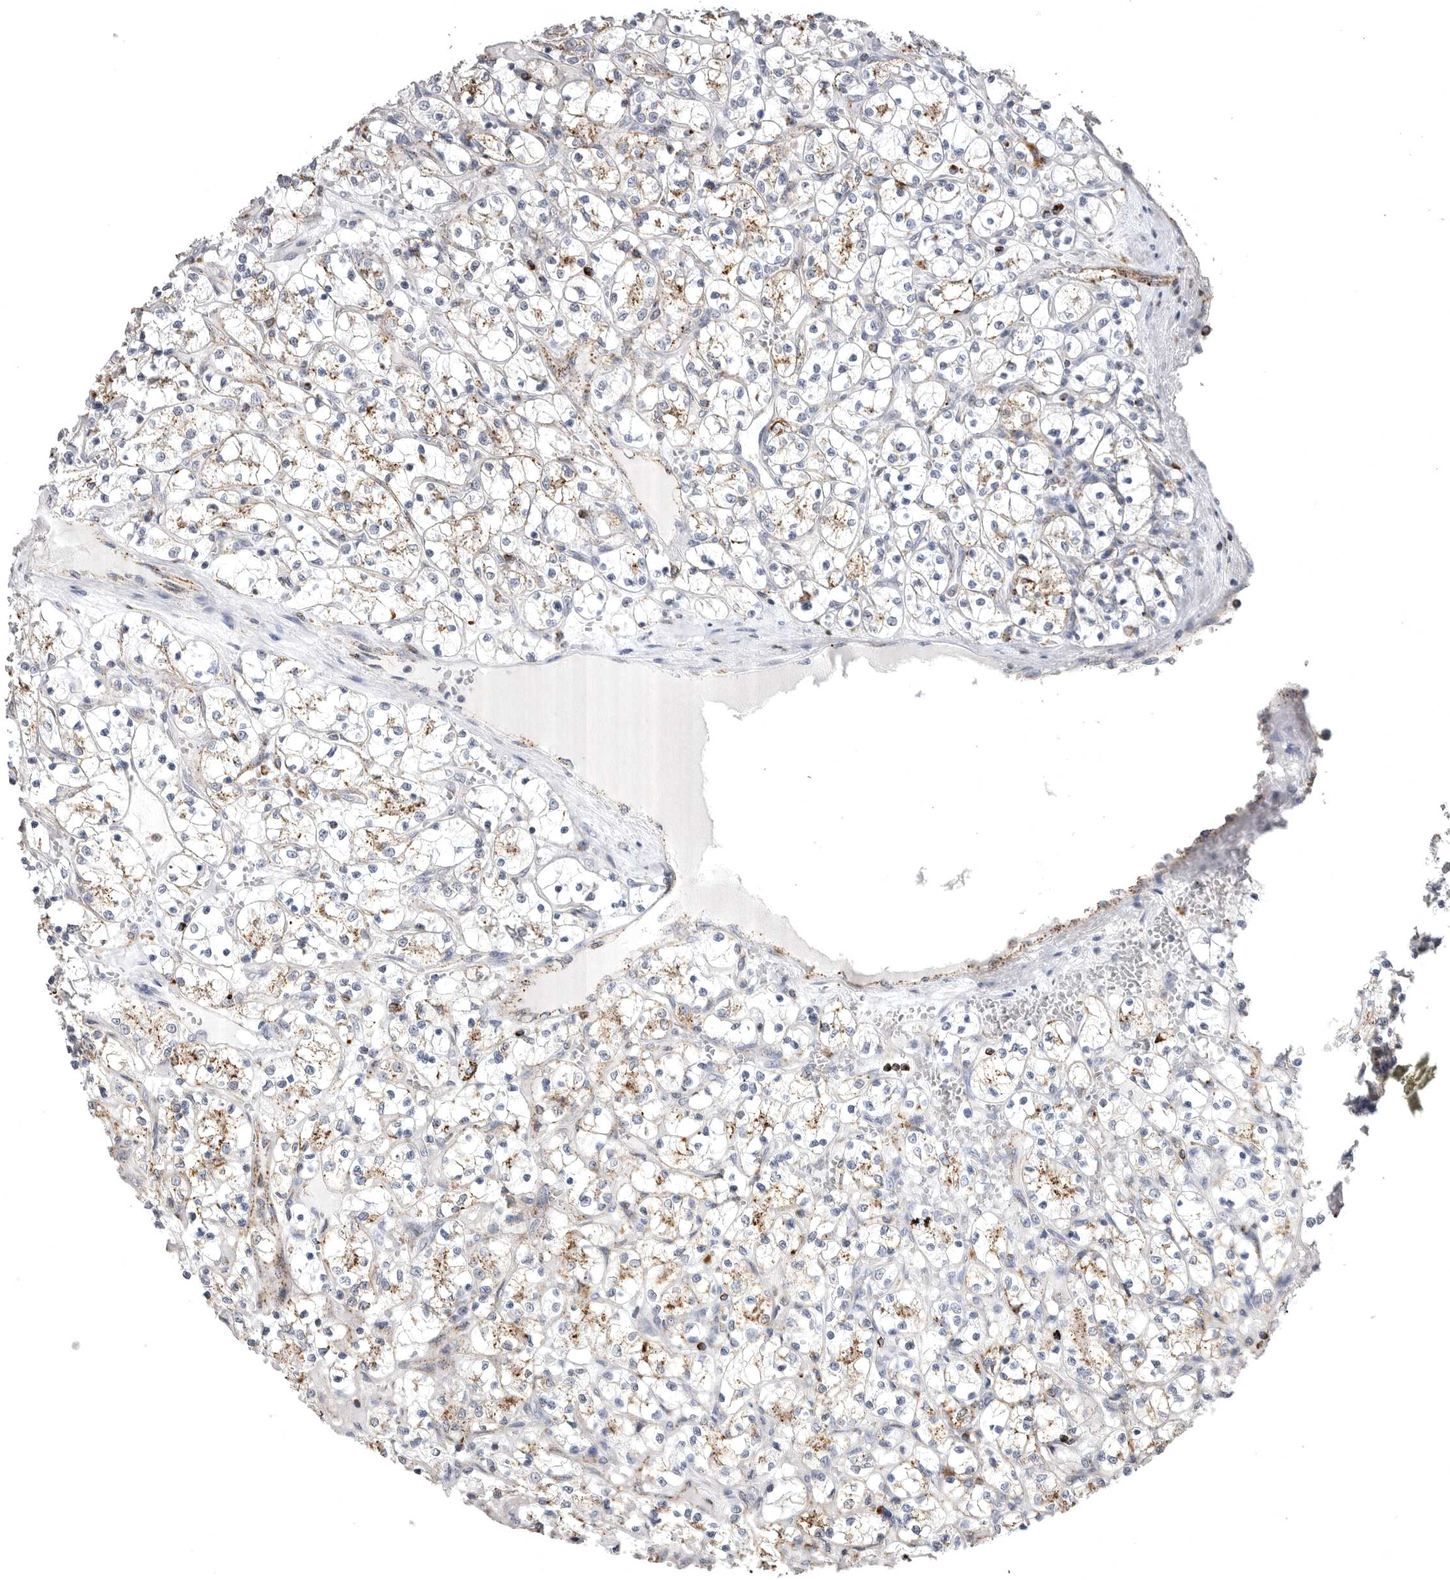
{"staining": {"intensity": "moderate", "quantity": "25%-75%", "location": "cytoplasmic/membranous"}, "tissue": "renal cancer", "cell_type": "Tumor cells", "image_type": "cancer", "snomed": [{"axis": "morphology", "description": "Adenocarcinoma, NOS"}, {"axis": "topography", "description": "Kidney"}], "caption": "Immunohistochemistry (IHC) image of neoplastic tissue: renal adenocarcinoma stained using IHC exhibits medium levels of moderate protein expression localized specifically in the cytoplasmic/membranous of tumor cells, appearing as a cytoplasmic/membranous brown color.", "gene": "PSPN", "patient": {"sex": "female", "age": 69}}